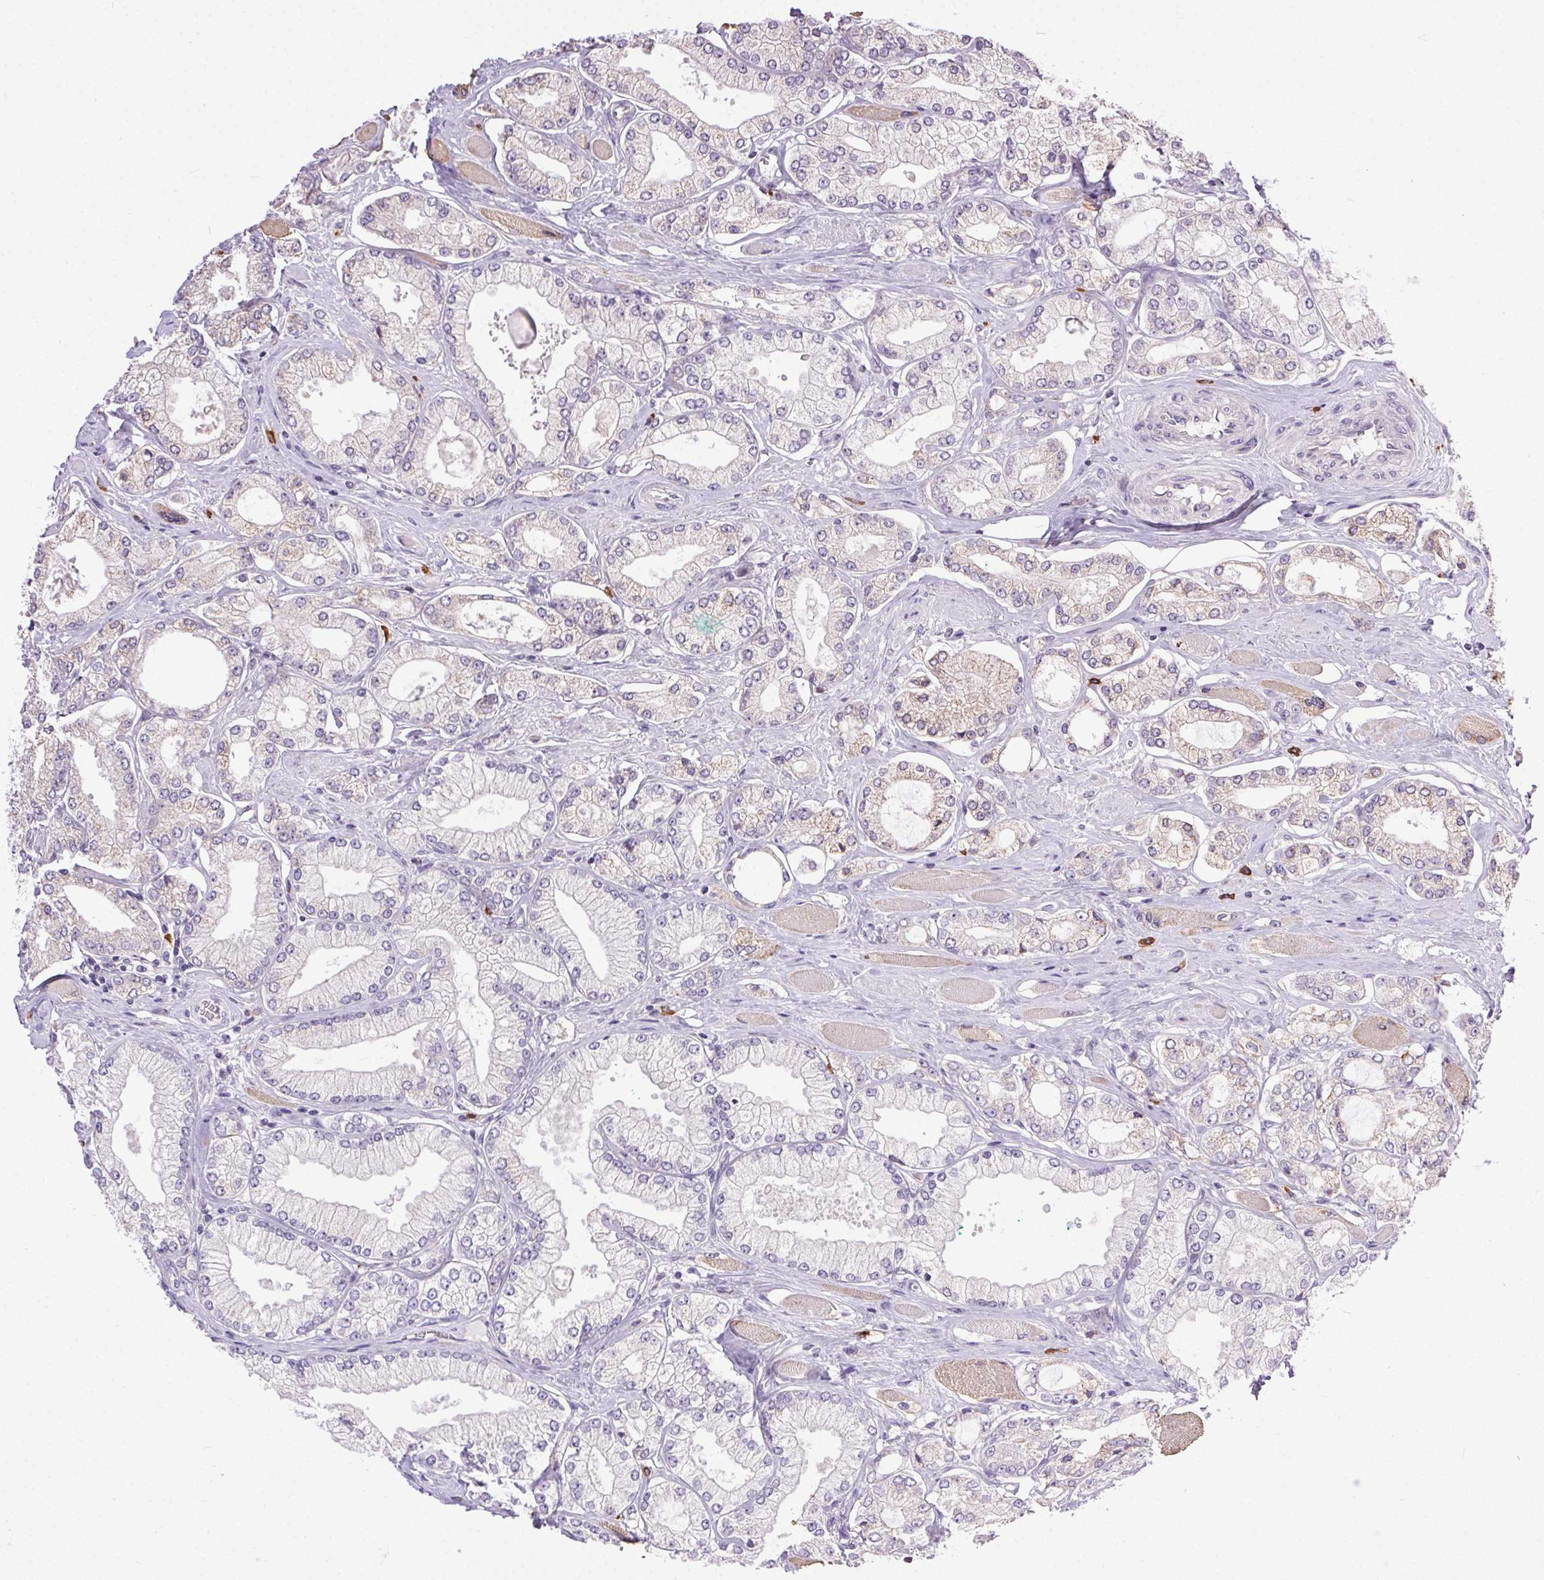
{"staining": {"intensity": "negative", "quantity": "none", "location": "none"}, "tissue": "prostate cancer", "cell_type": "Tumor cells", "image_type": "cancer", "snomed": [{"axis": "morphology", "description": "Adenocarcinoma, High grade"}, {"axis": "topography", "description": "Prostate"}], "caption": "Prostate cancer (adenocarcinoma (high-grade)) was stained to show a protein in brown. There is no significant positivity in tumor cells.", "gene": "SNX31", "patient": {"sex": "male", "age": 68}}